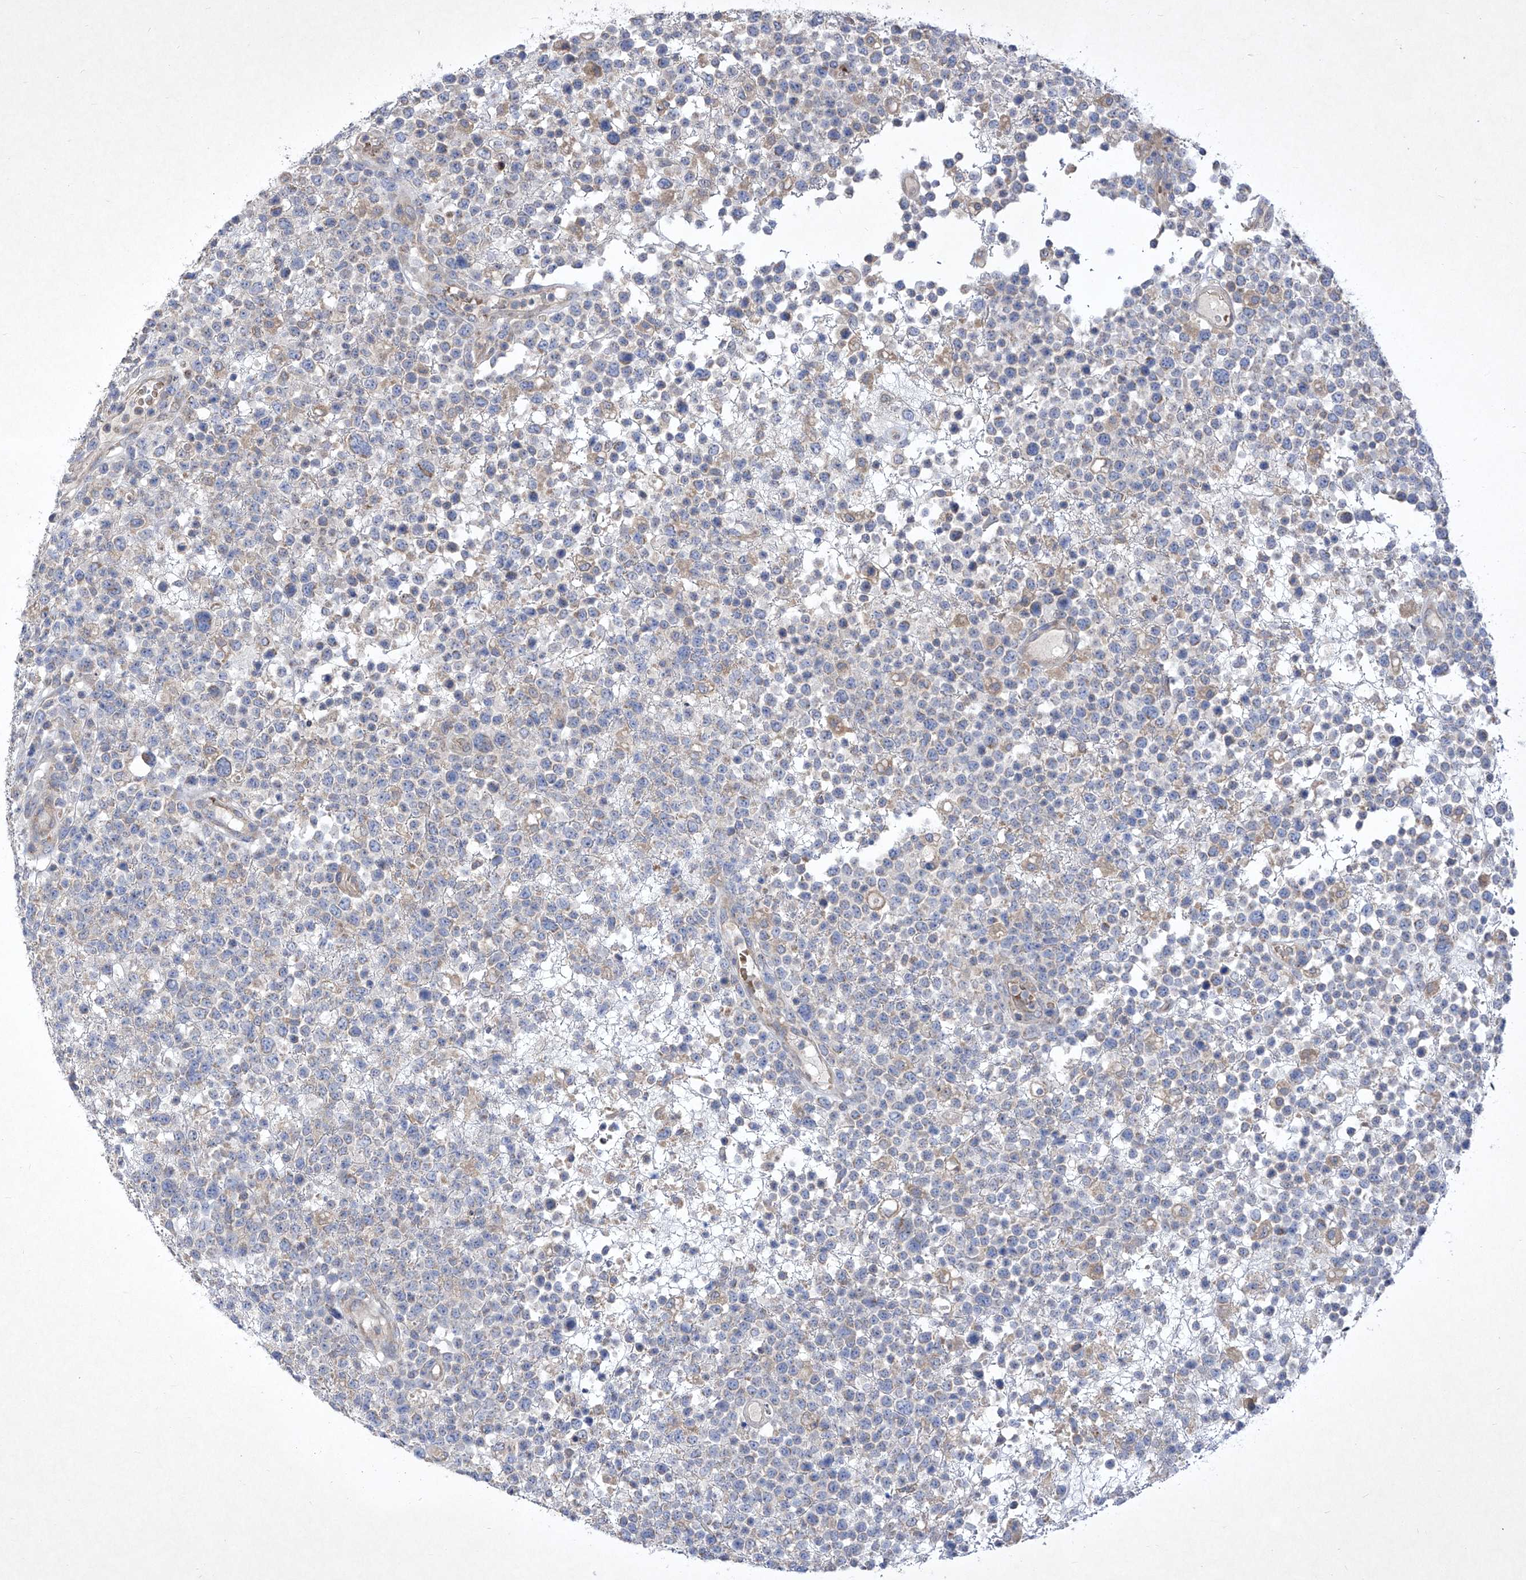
{"staining": {"intensity": "negative", "quantity": "none", "location": "none"}, "tissue": "lymphoma", "cell_type": "Tumor cells", "image_type": "cancer", "snomed": [{"axis": "morphology", "description": "Malignant lymphoma, non-Hodgkin's type, High grade"}, {"axis": "topography", "description": "Colon"}], "caption": "IHC histopathology image of neoplastic tissue: high-grade malignant lymphoma, non-Hodgkin's type stained with DAB demonstrates no significant protein positivity in tumor cells. (DAB immunohistochemistry visualized using brightfield microscopy, high magnification).", "gene": "COQ3", "patient": {"sex": "female", "age": 53}}